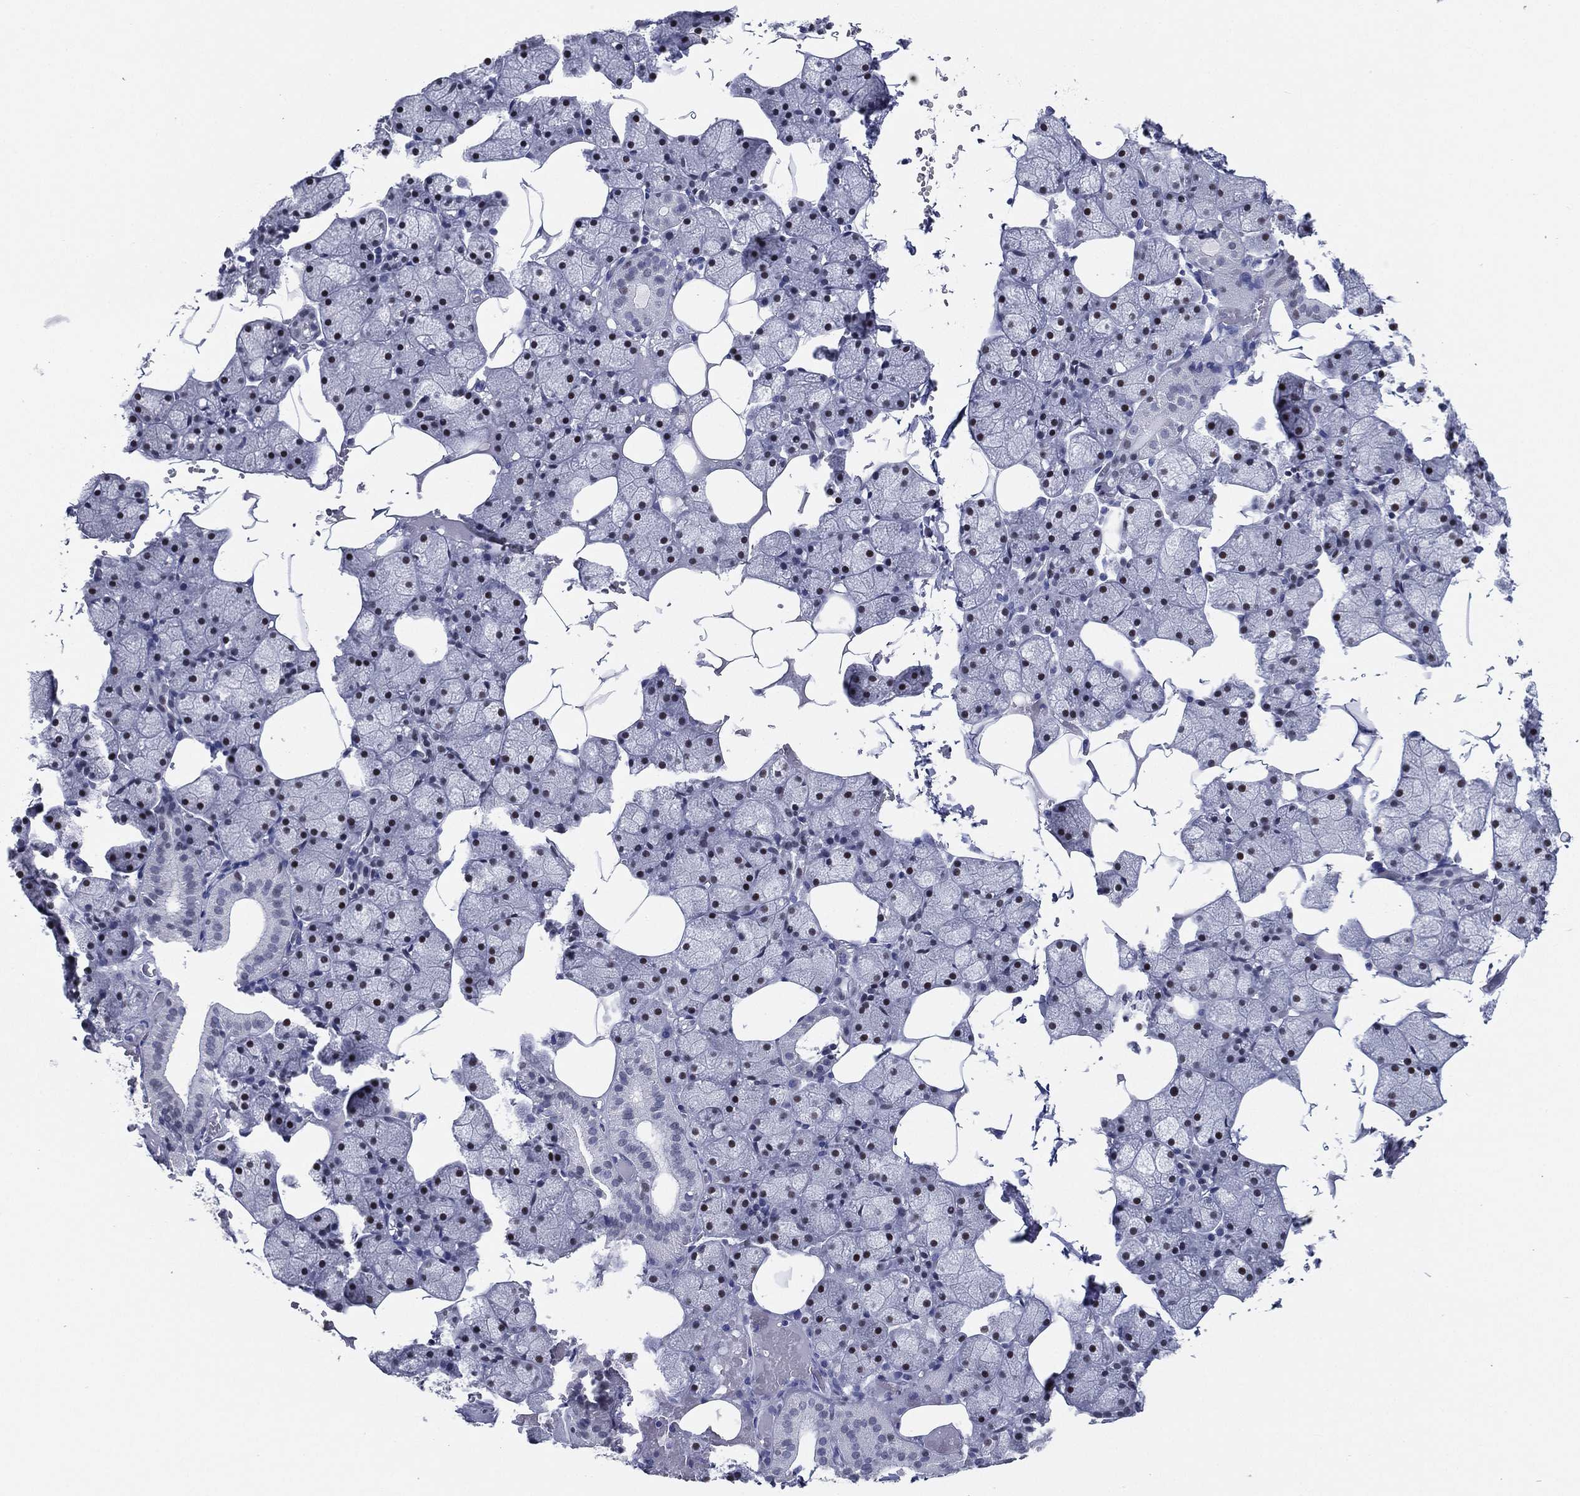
{"staining": {"intensity": "negative", "quantity": "none", "location": "none"}, "tissue": "salivary gland", "cell_type": "Glandular cells", "image_type": "normal", "snomed": [{"axis": "morphology", "description": "Normal tissue, NOS"}, {"axis": "topography", "description": "Salivary gland"}], "caption": "Human salivary gland stained for a protein using immunohistochemistry (IHC) reveals no expression in glandular cells.", "gene": "TFAP2A", "patient": {"sex": "male", "age": 38}}